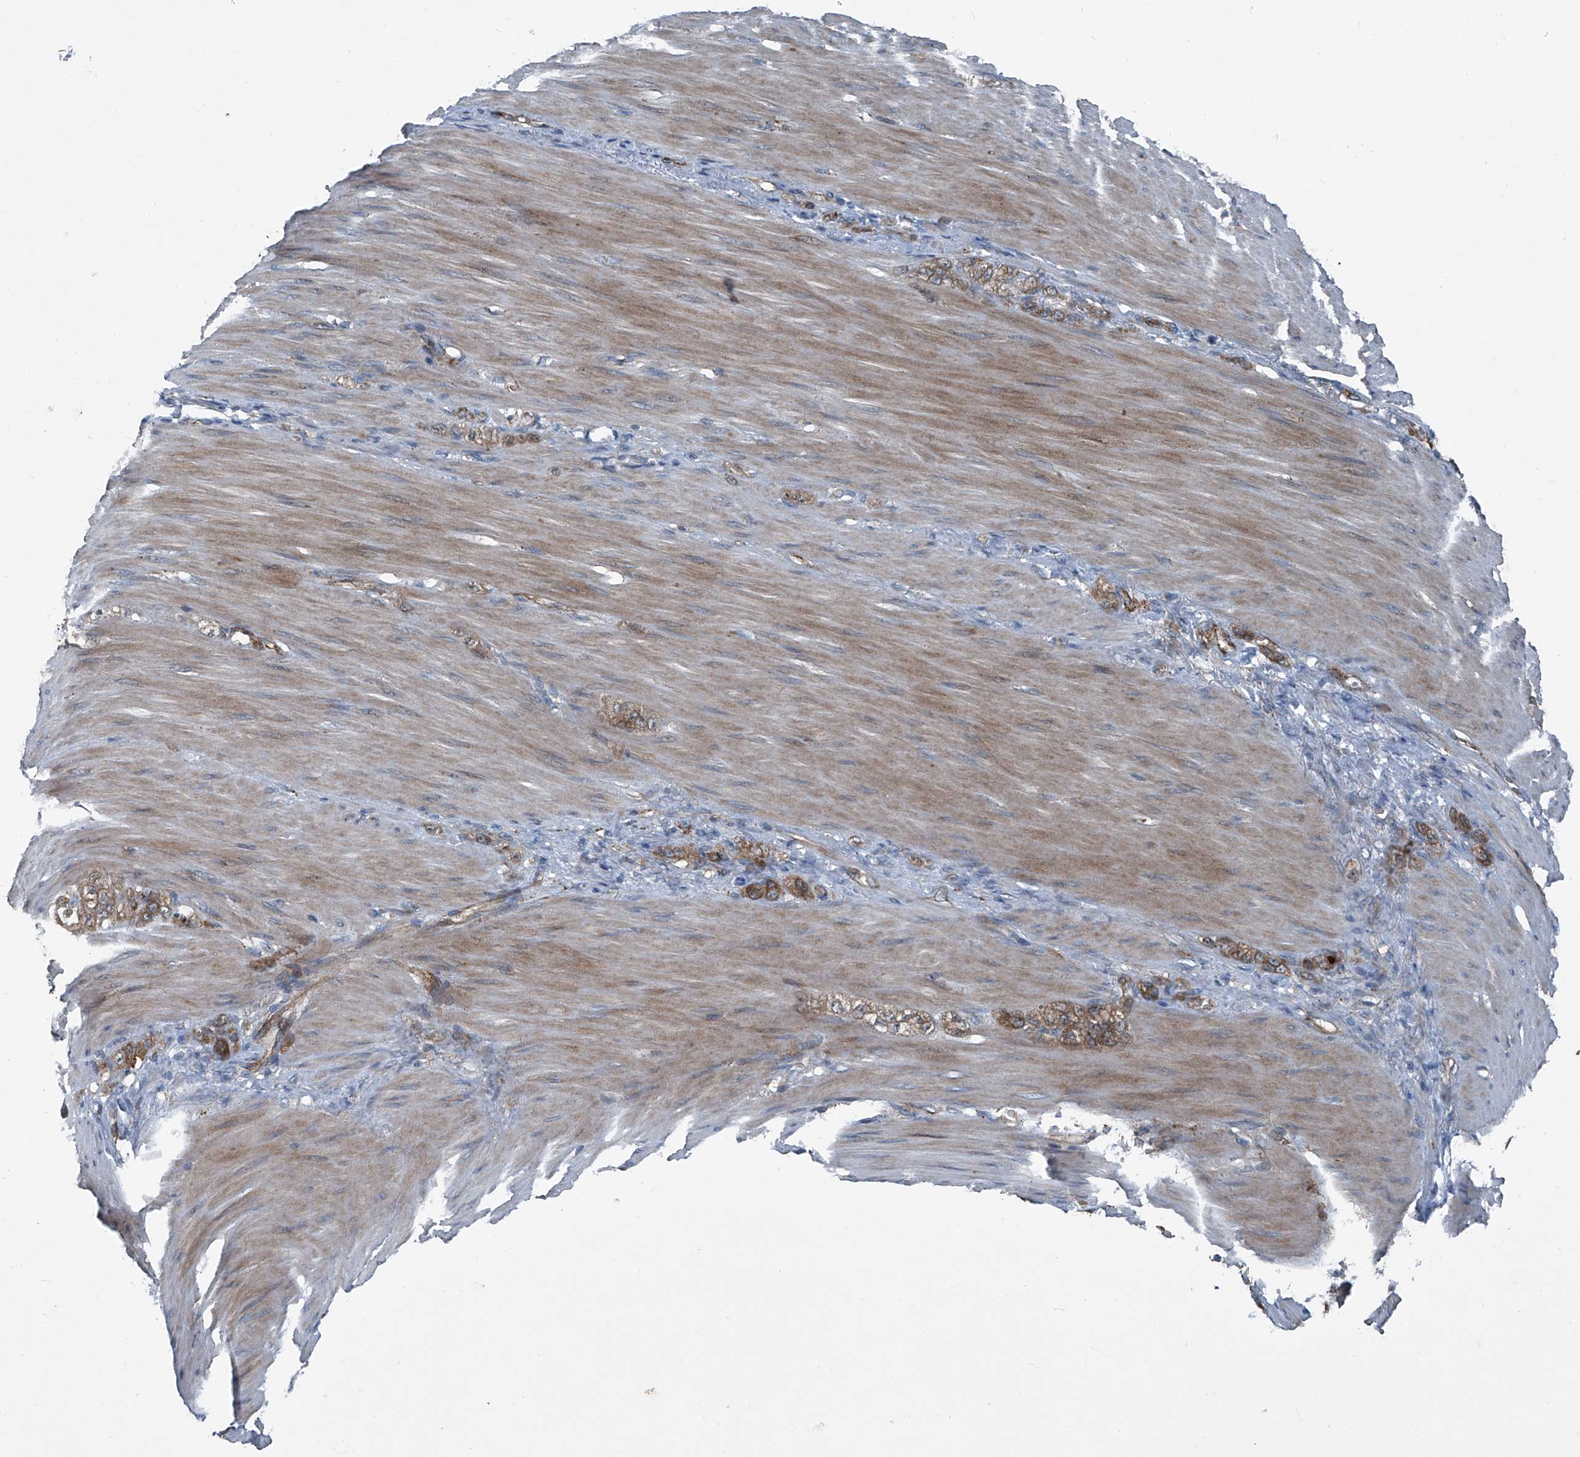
{"staining": {"intensity": "moderate", "quantity": ">75%", "location": "cytoplasmic/membranous"}, "tissue": "stomach cancer", "cell_type": "Tumor cells", "image_type": "cancer", "snomed": [{"axis": "morphology", "description": "Normal tissue, NOS"}, {"axis": "morphology", "description": "Adenocarcinoma, NOS"}, {"axis": "topography", "description": "Stomach"}], "caption": "A high-resolution image shows immunohistochemistry (IHC) staining of stomach cancer, which demonstrates moderate cytoplasmic/membranous positivity in about >75% of tumor cells. The staining was performed using DAB (3,3'-diaminobenzidine), with brown indicating positive protein expression. Nuclei are stained blue with hematoxylin.", "gene": "SENP2", "patient": {"sex": "male", "age": 82}}